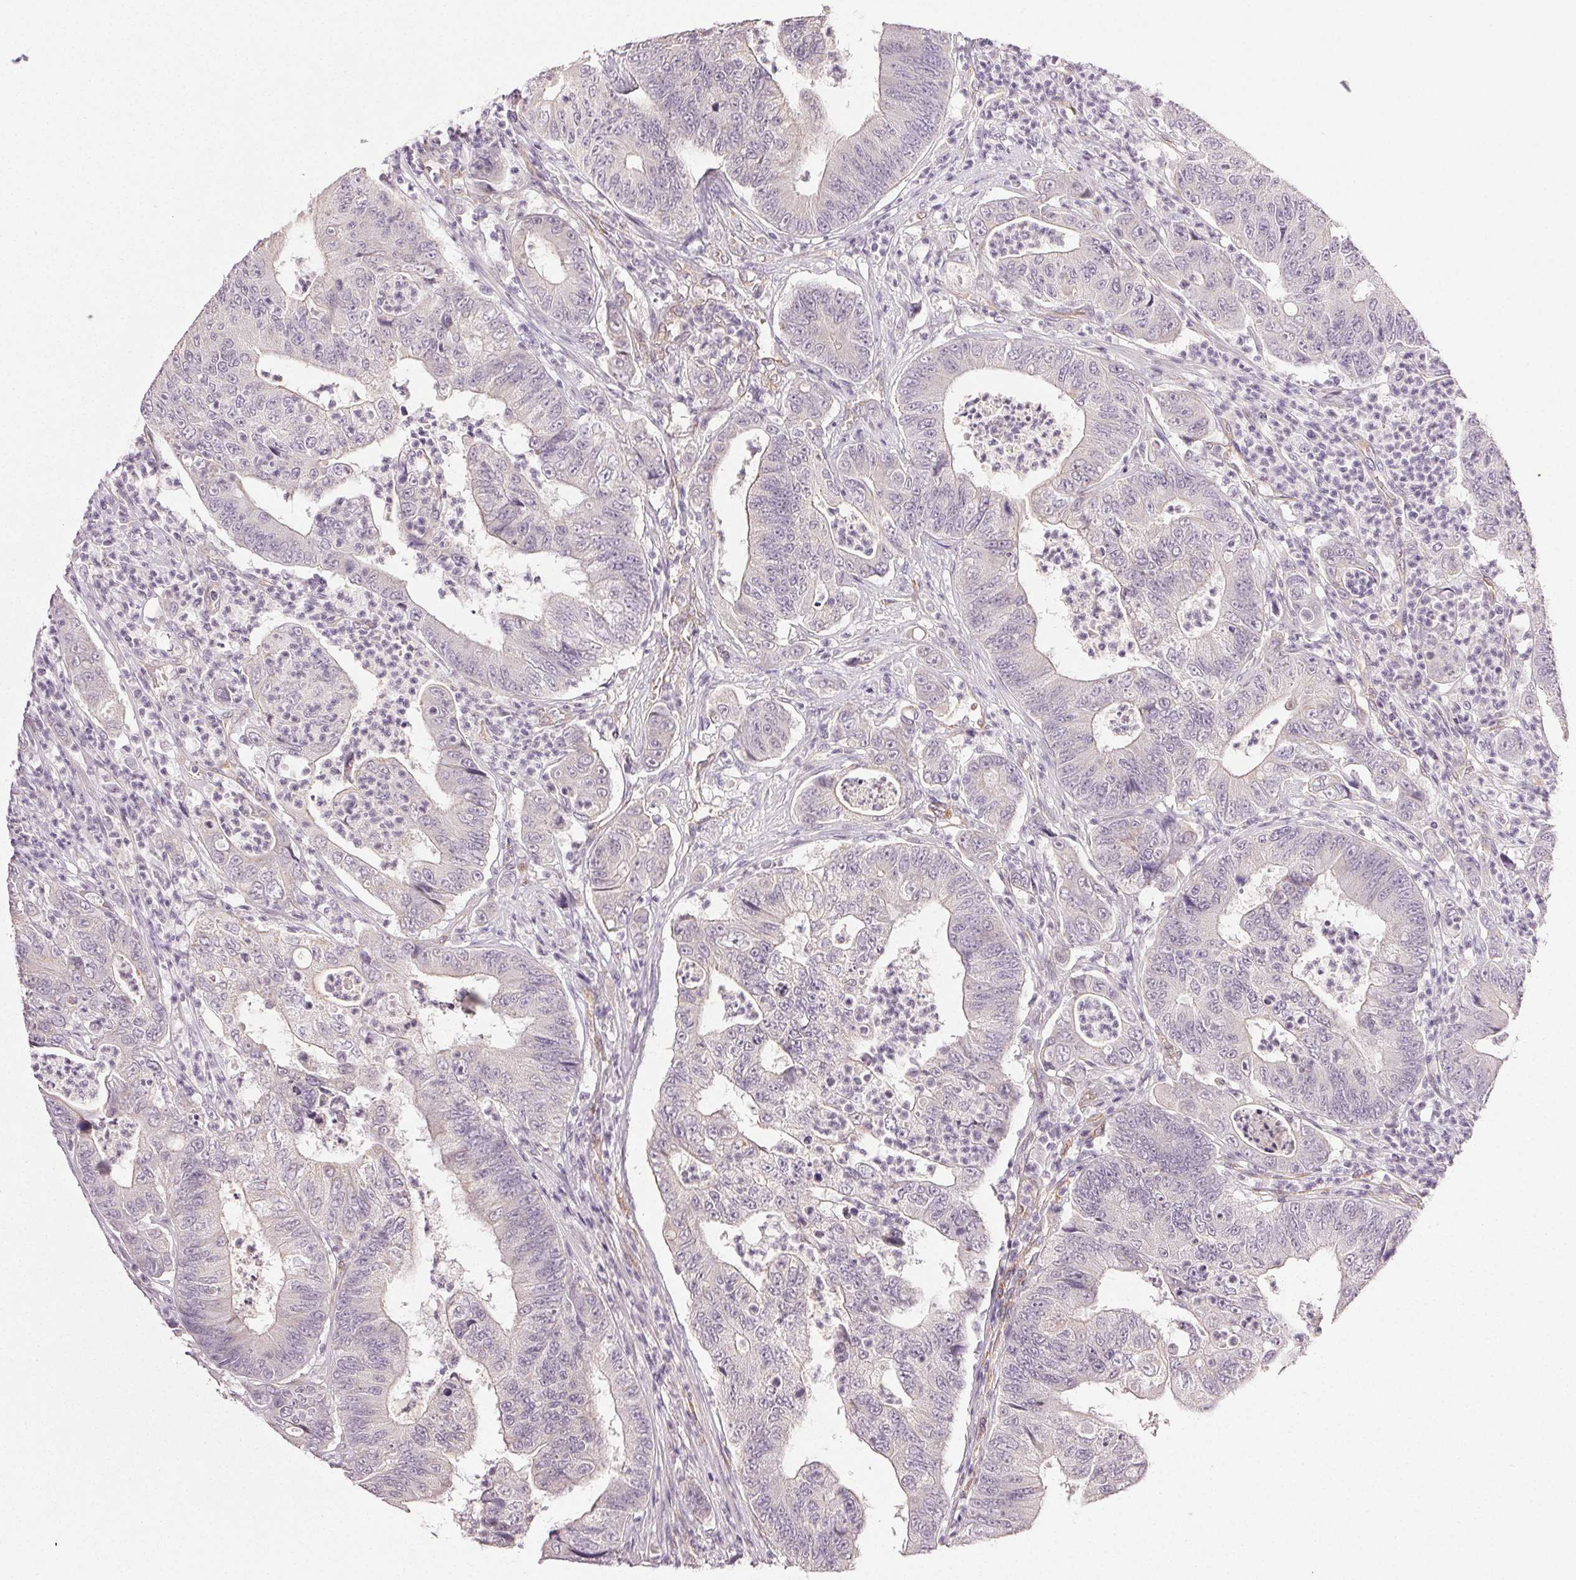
{"staining": {"intensity": "negative", "quantity": "none", "location": "none"}, "tissue": "colorectal cancer", "cell_type": "Tumor cells", "image_type": "cancer", "snomed": [{"axis": "morphology", "description": "Adenocarcinoma, NOS"}, {"axis": "topography", "description": "Colon"}], "caption": "Tumor cells show no significant protein positivity in colorectal adenocarcinoma.", "gene": "PLCB1", "patient": {"sex": "female", "age": 48}}